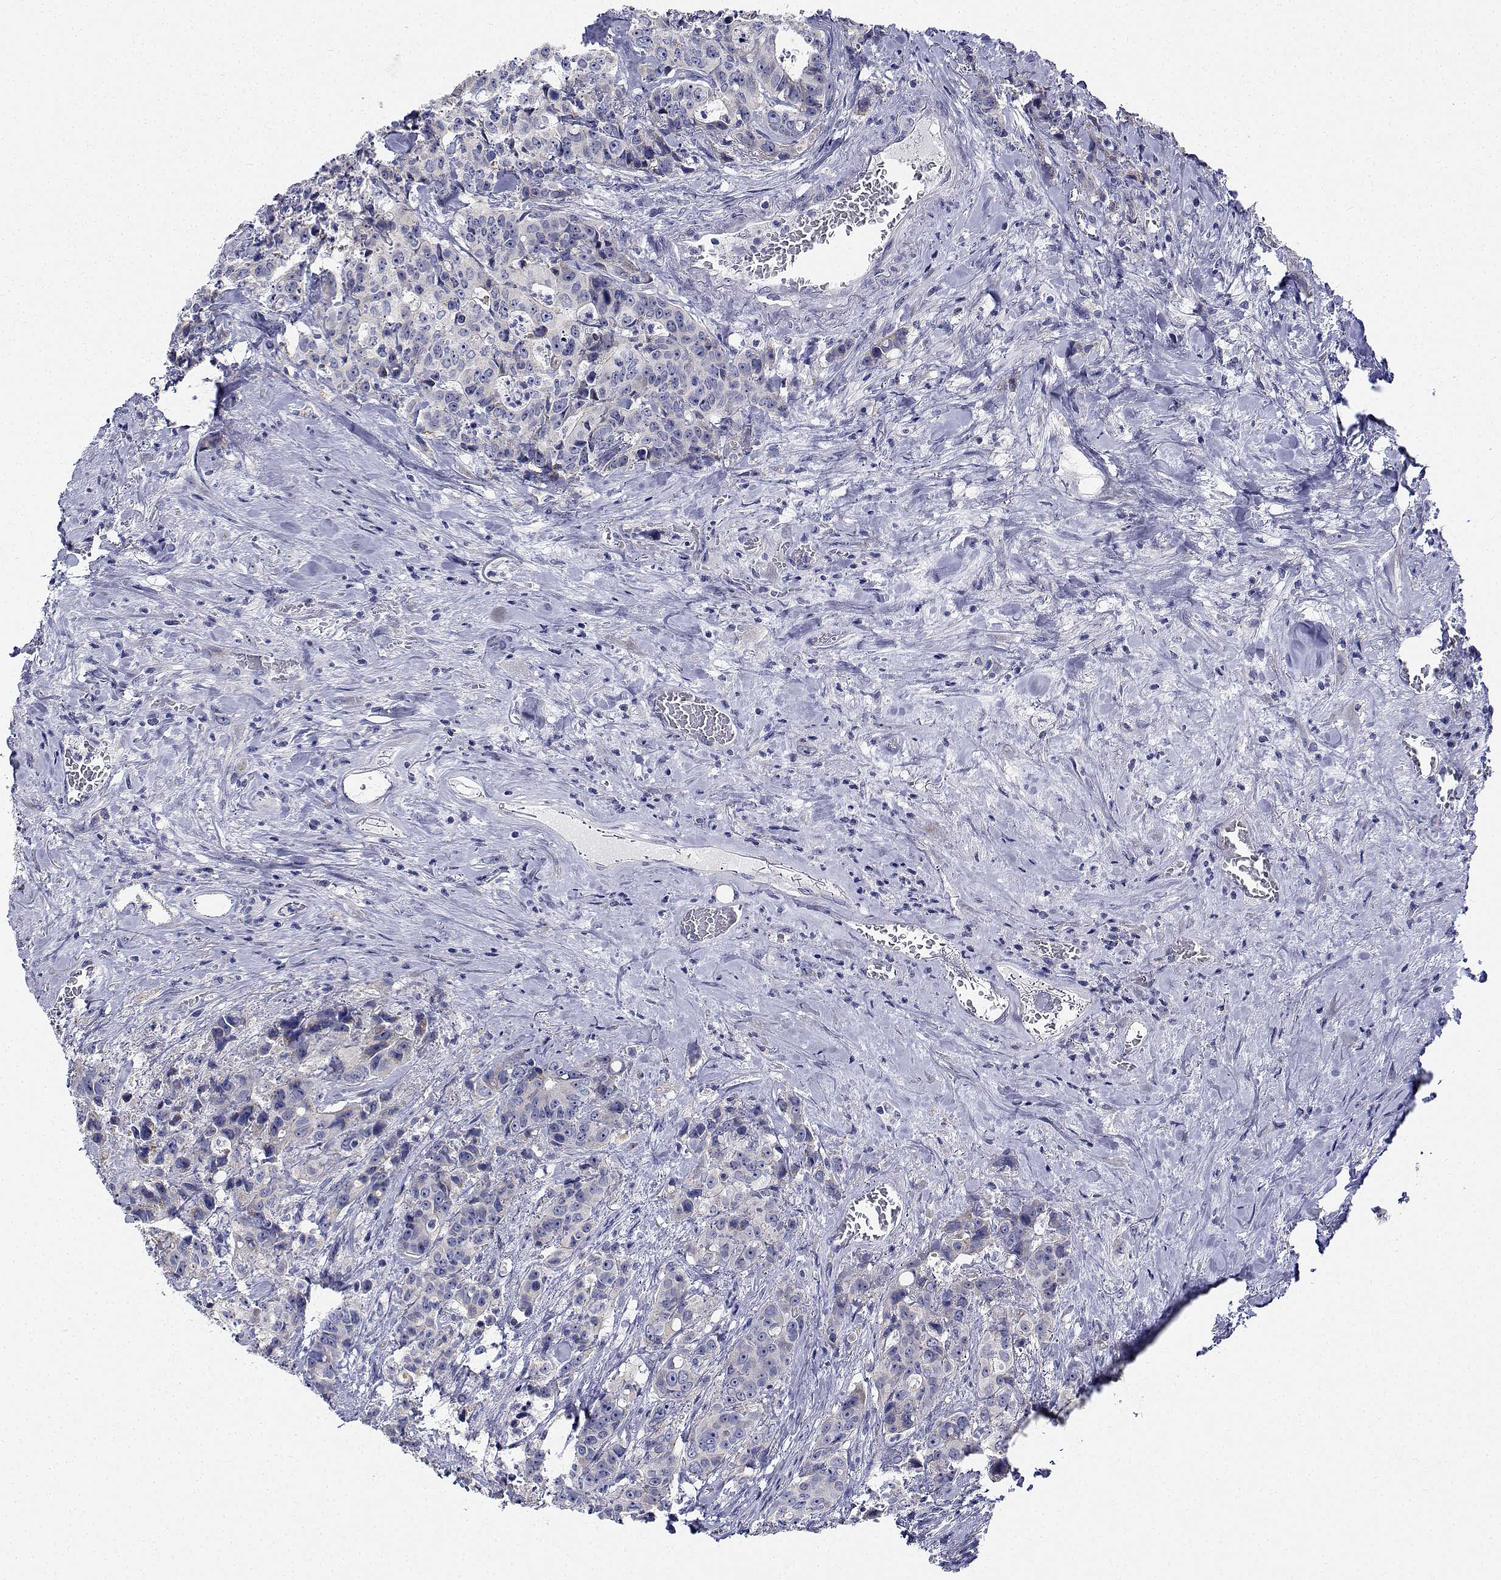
{"staining": {"intensity": "negative", "quantity": "none", "location": "none"}, "tissue": "colorectal cancer", "cell_type": "Tumor cells", "image_type": "cancer", "snomed": [{"axis": "morphology", "description": "Adenocarcinoma, NOS"}, {"axis": "topography", "description": "Rectum"}], "caption": "An immunohistochemistry (IHC) photomicrograph of colorectal adenocarcinoma is shown. There is no staining in tumor cells of colorectal adenocarcinoma.", "gene": "CDHR3", "patient": {"sex": "female", "age": 62}}